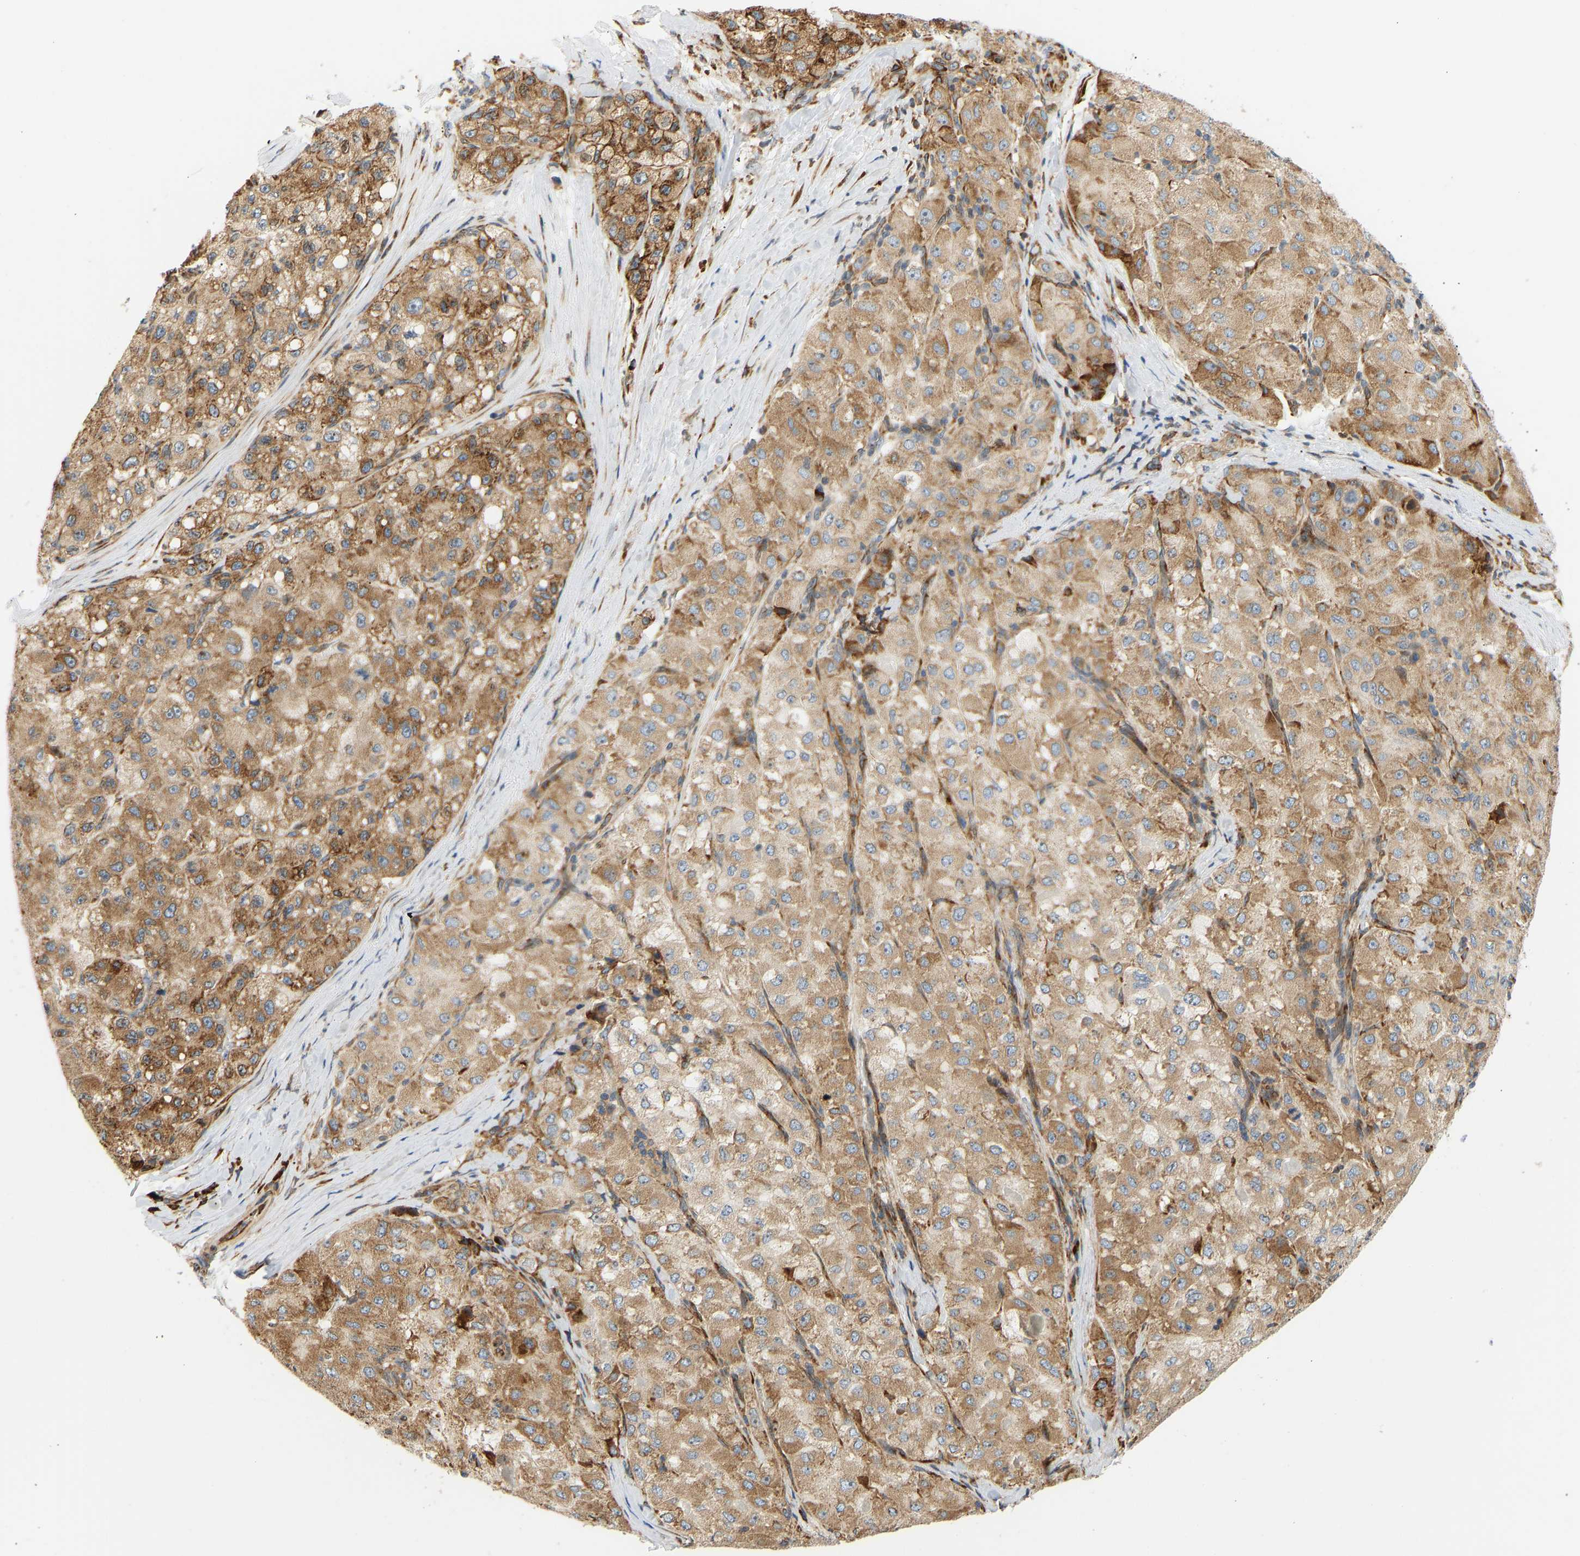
{"staining": {"intensity": "moderate", "quantity": ">75%", "location": "cytoplasmic/membranous"}, "tissue": "liver cancer", "cell_type": "Tumor cells", "image_type": "cancer", "snomed": [{"axis": "morphology", "description": "Carcinoma, Hepatocellular, NOS"}, {"axis": "topography", "description": "Liver"}], "caption": "Immunohistochemical staining of hepatocellular carcinoma (liver) demonstrates medium levels of moderate cytoplasmic/membranous protein positivity in approximately >75% of tumor cells.", "gene": "RPS14", "patient": {"sex": "male", "age": 80}}